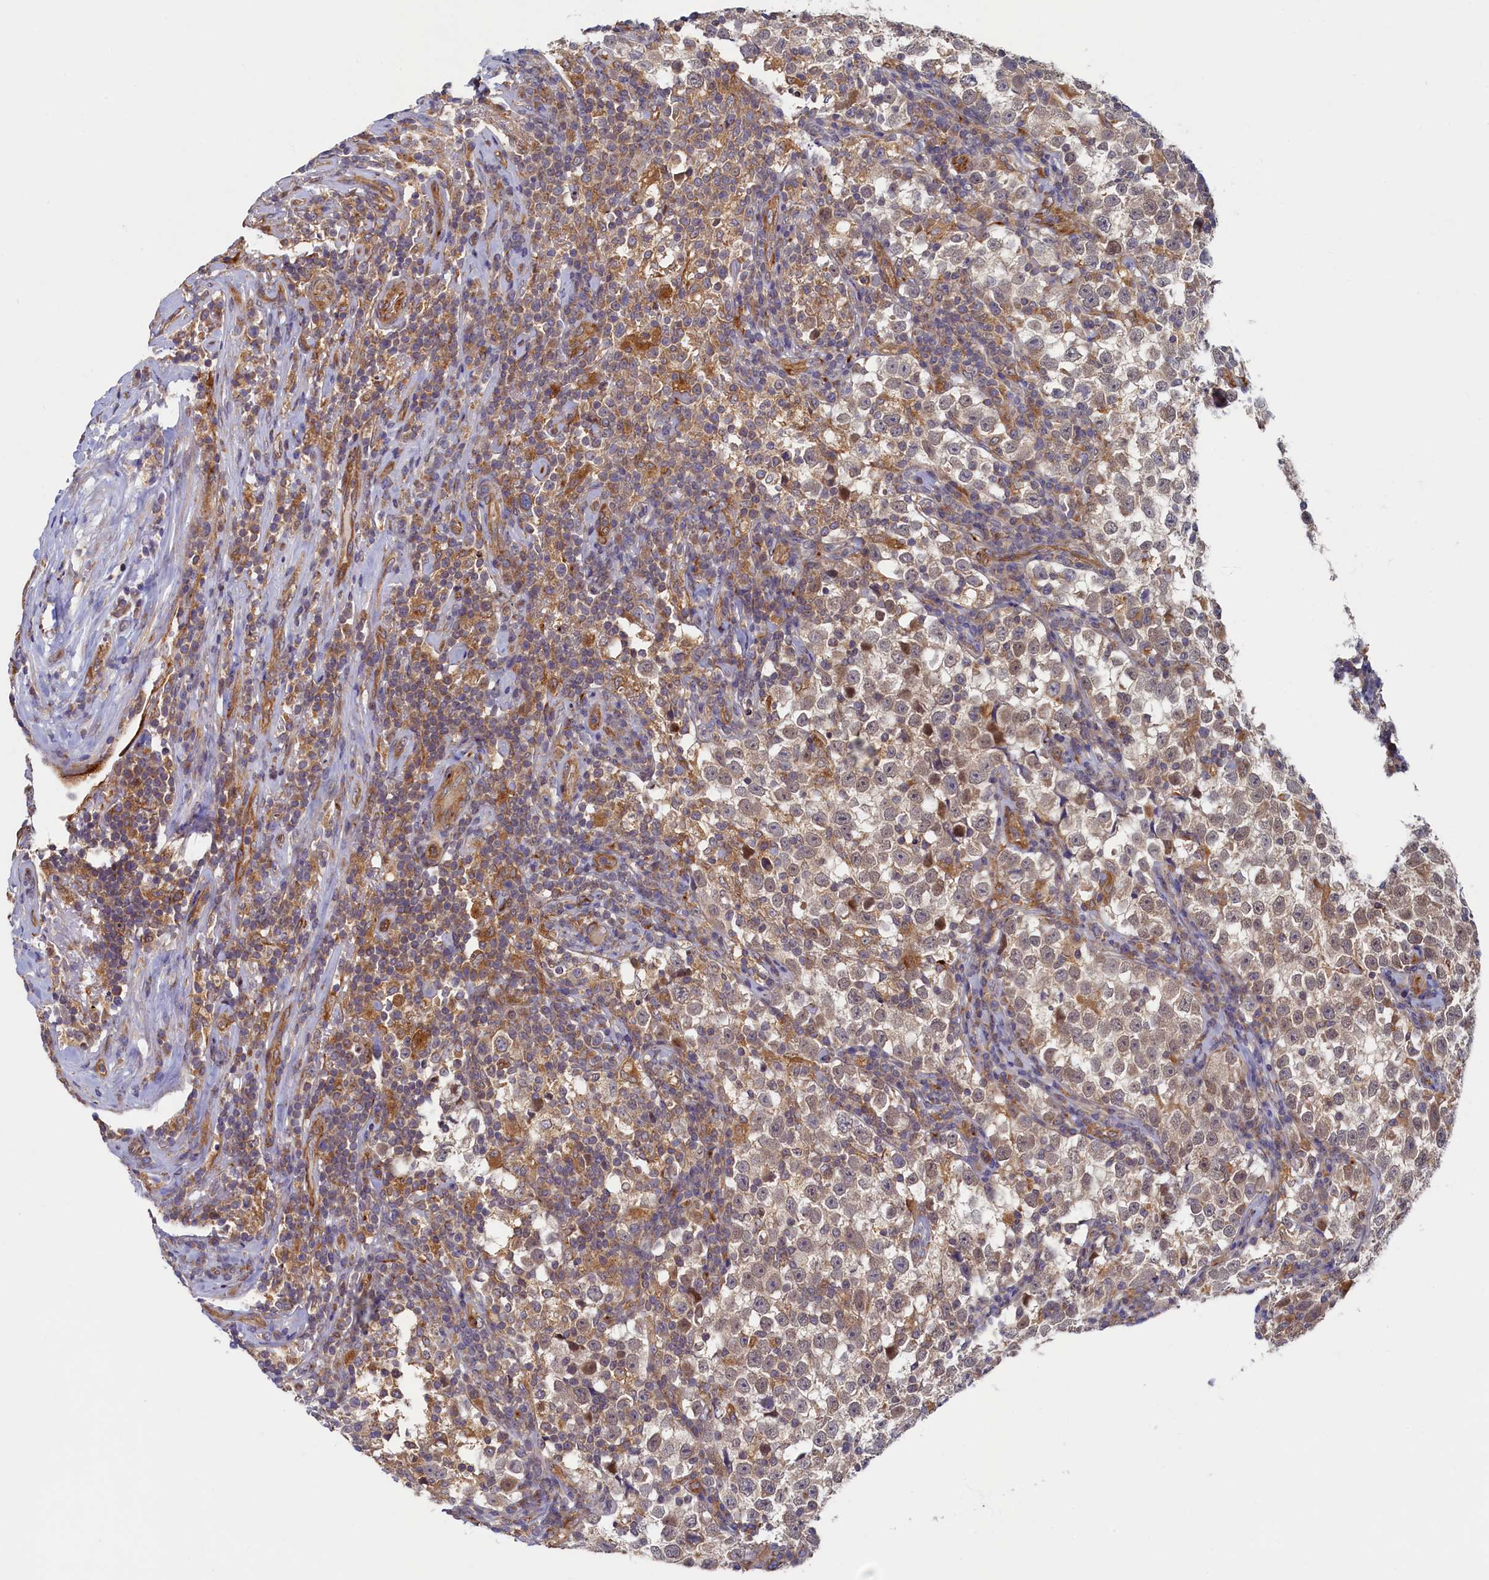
{"staining": {"intensity": "moderate", "quantity": "25%-75%", "location": "nuclear"}, "tissue": "testis cancer", "cell_type": "Tumor cells", "image_type": "cancer", "snomed": [{"axis": "morphology", "description": "Normal tissue, NOS"}, {"axis": "morphology", "description": "Seminoma, NOS"}, {"axis": "topography", "description": "Testis"}], "caption": "A histopathology image of testis cancer stained for a protein reveals moderate nuclear brown staining in tumor cells.", "gene": "STX12", "patient": {"sex": "male", "age": 43}}